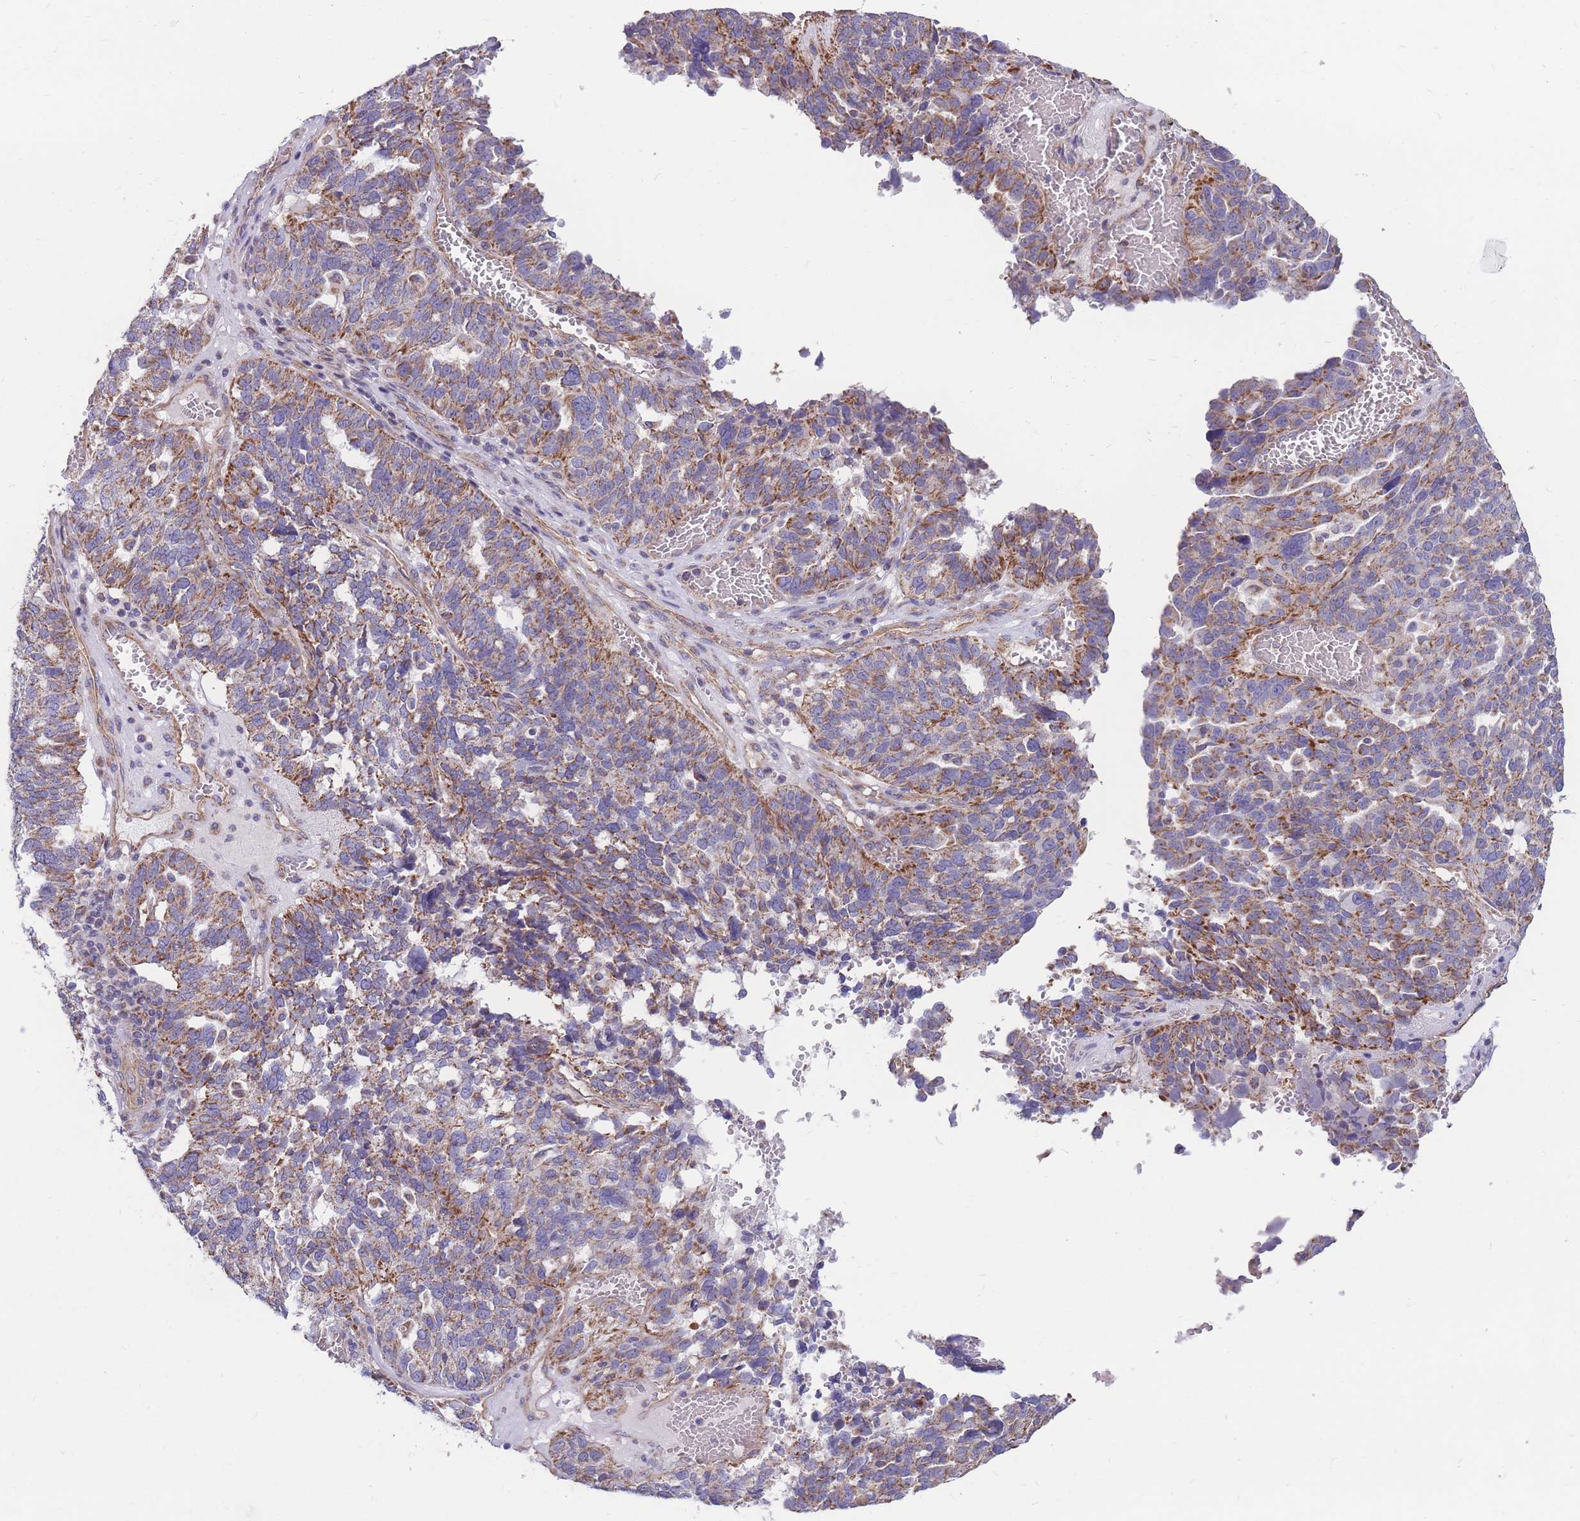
{"staining": {"intensity": "moderate", "quantity": "25%-75%", "location": "cytoplasmic/membranous"}, "tissue": "ovarian cancer", "cell_type": "Tumor cells", "image_type": "cancer", "snomed": [{"axis": "morphology", "description": "Cystadenocarcinoma, serous, NOS"}, {"axis": "topography", "description": "Ovary"}], "caption": "Human ovarian serous cystadenocarcinoma stained with a brown dye demonstrates moderate cytoplasmic/membranous positive expression in about 25%-75% of tumor cells.", "gene": "MRPS9", "patient": {"sex": "female", "age": 59}}